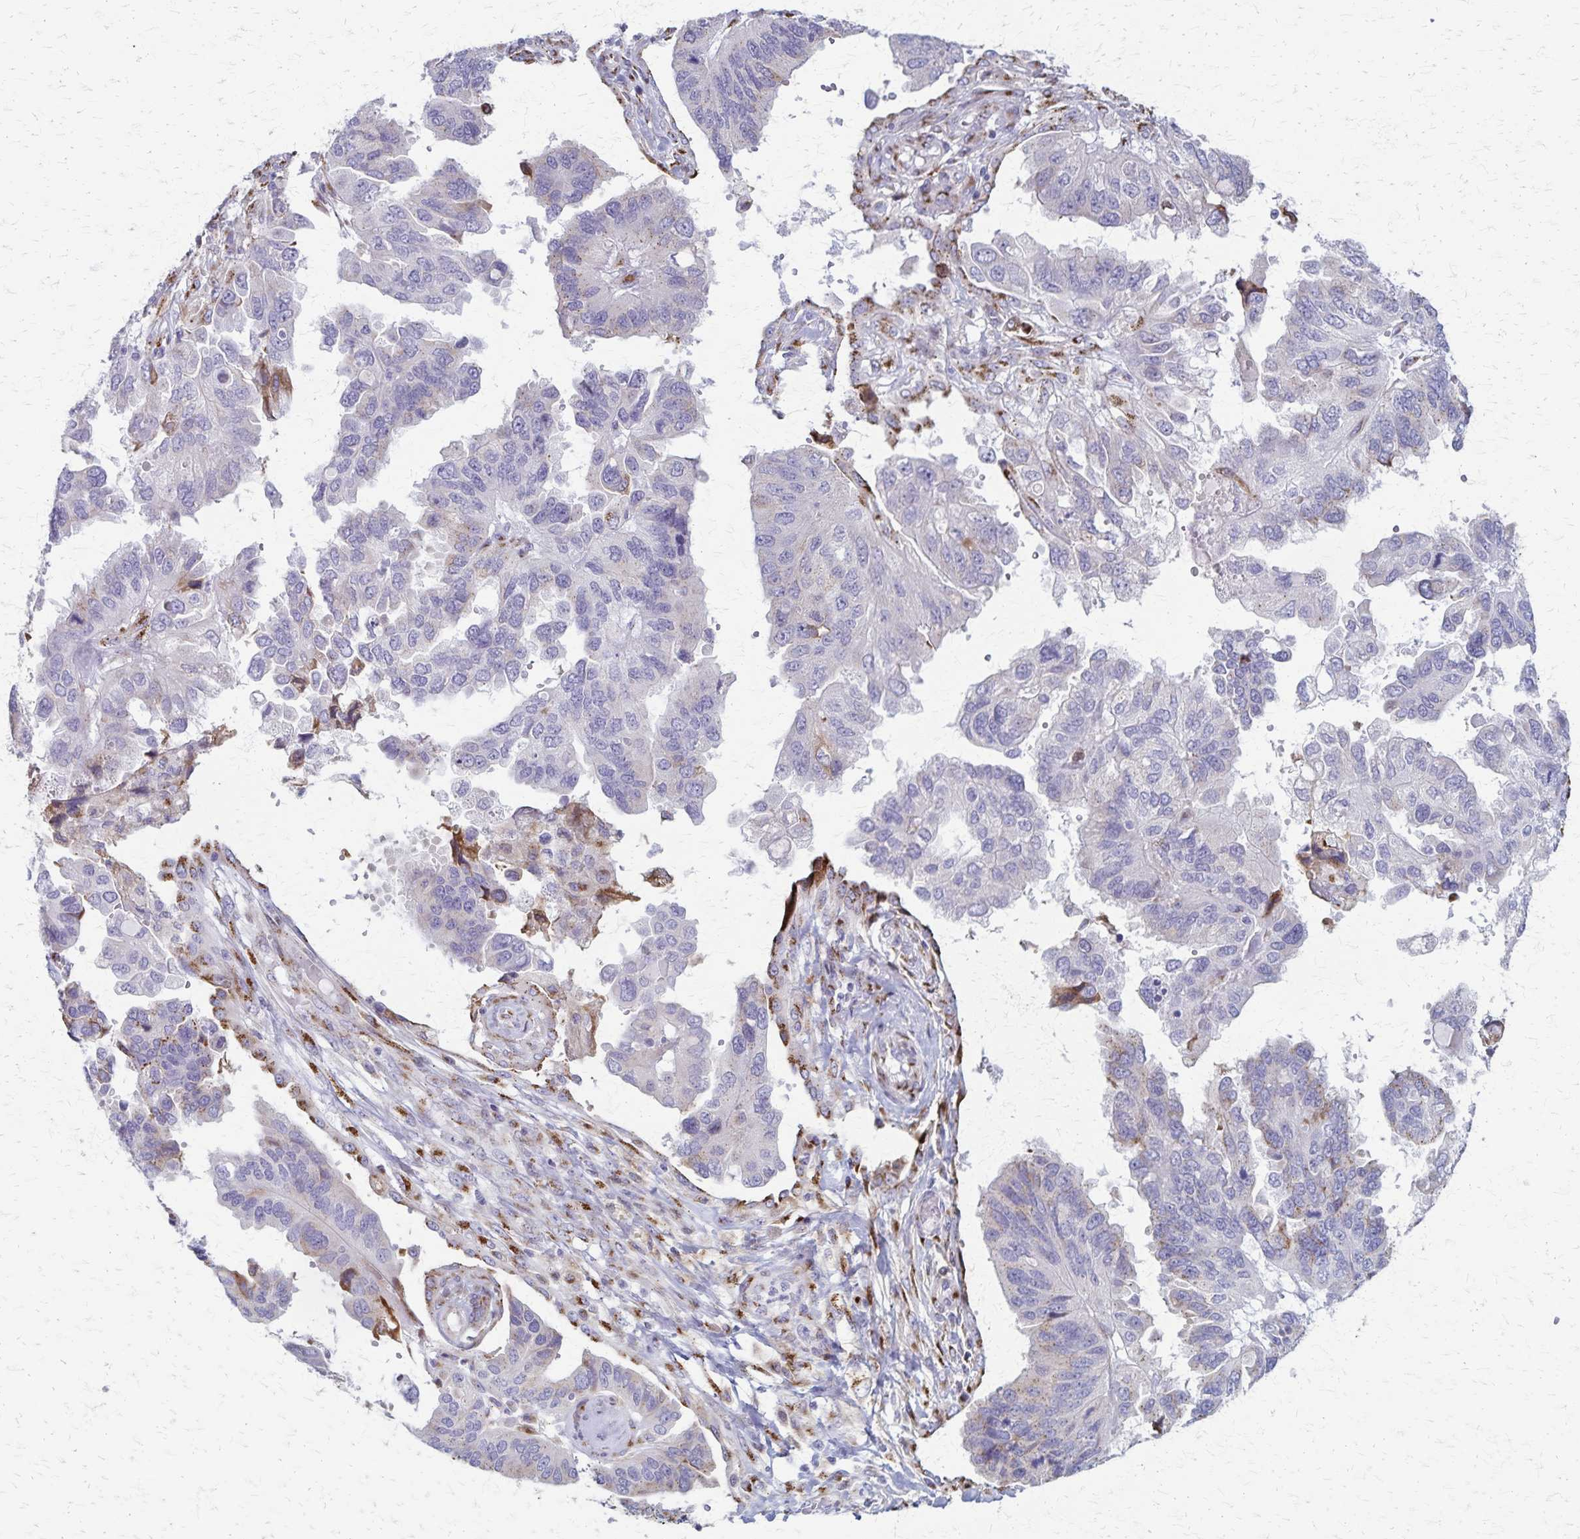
{"staining": {"intensity": "negative", "quantity": "none", "location": "none"}, "tissue": "ovarian cancer", "cell_type": "Tumor cells", "image_type": "cancer", "snomed": [{"axis": "morphology", "description": "Cystadenocarcinoma, serous, NOS"}, {"axis": "topography", "description": "Ovary"}], "caption": "The image exhibits no staining of tumor cells in ovarian cancer.", "gene": "MCFD2", "patient": {"sex": "female", "age": 79}}